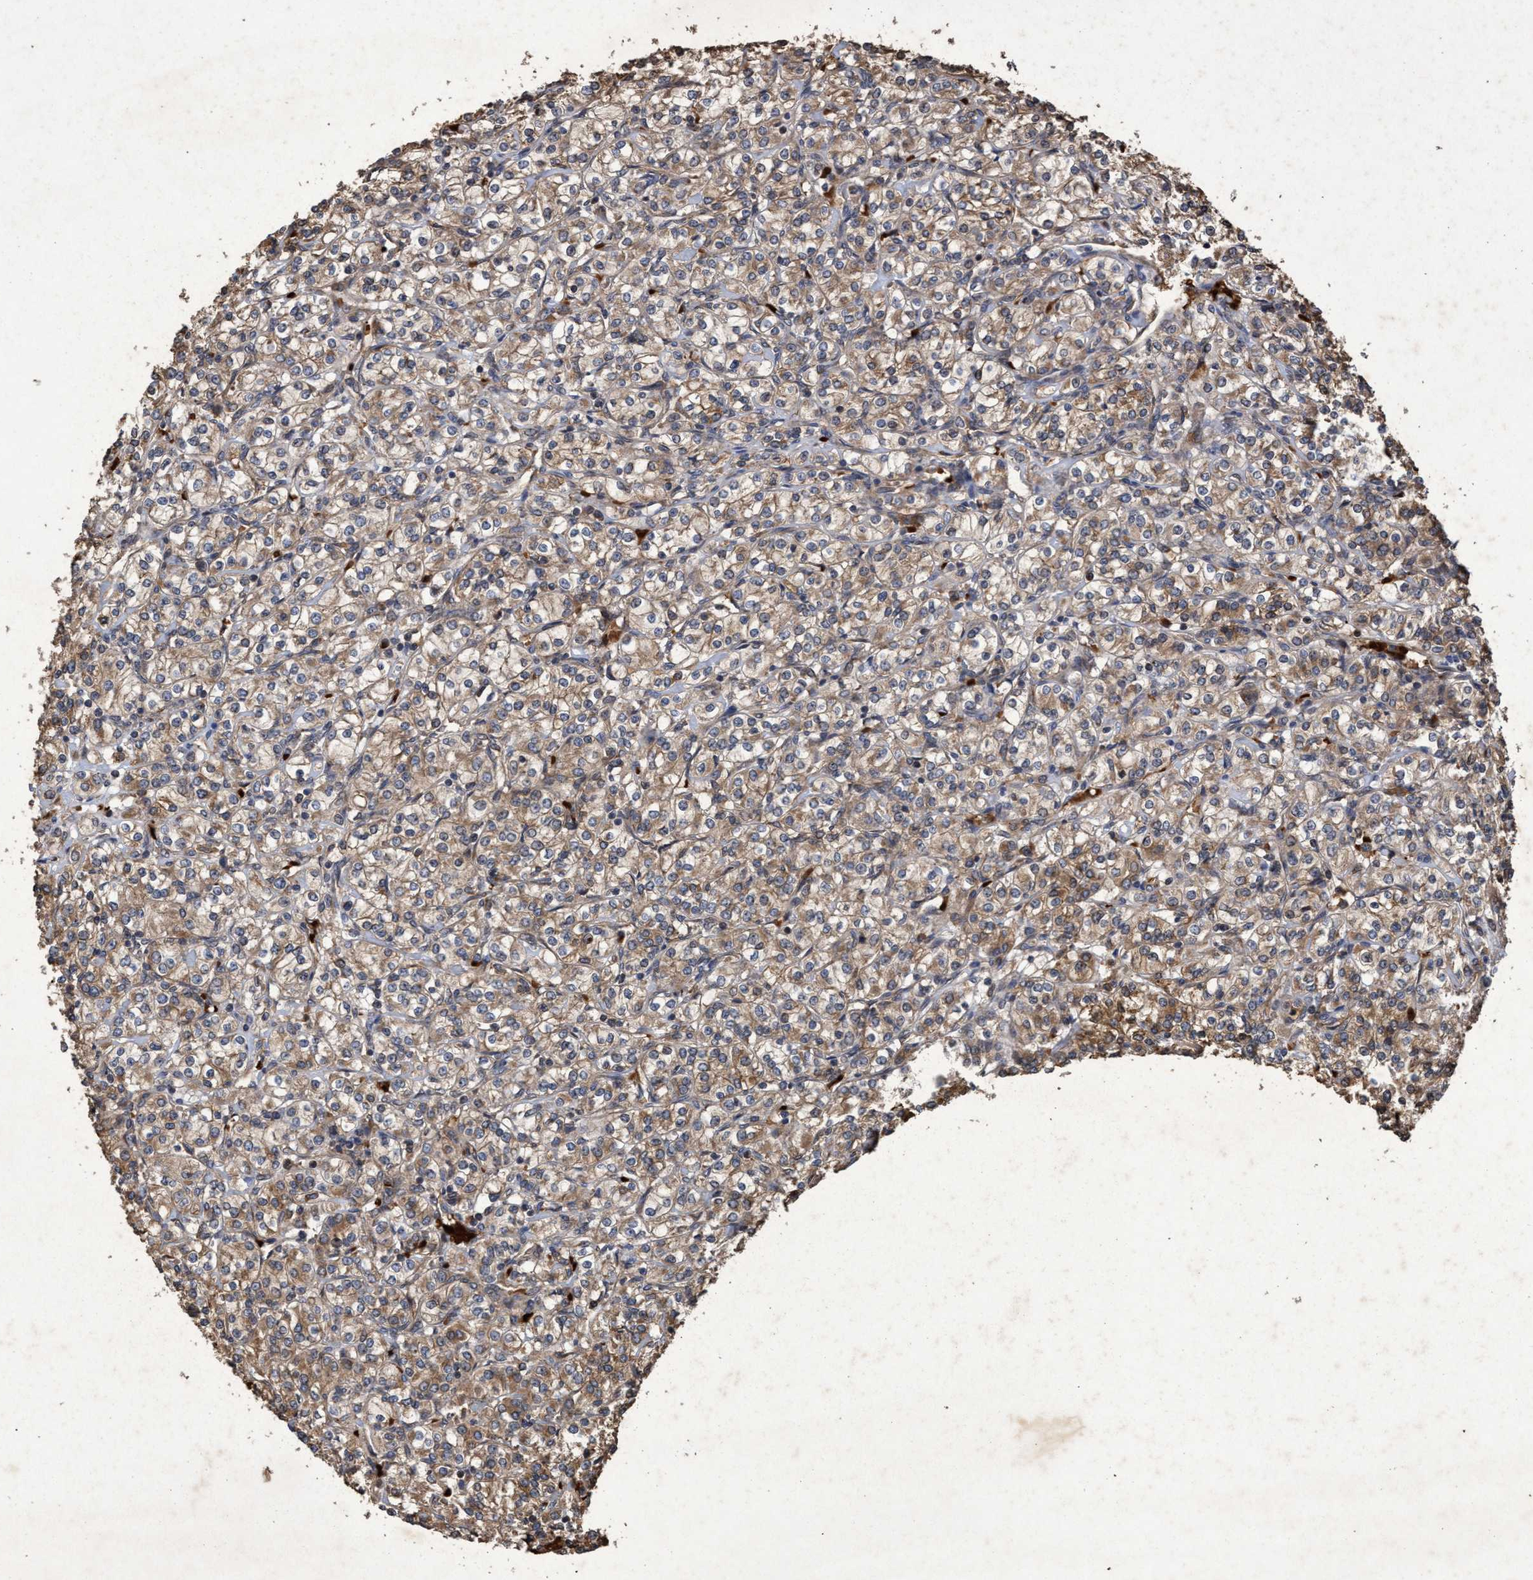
{"staining": {"intensity": "moderate", "quantity": ">75%", "location": "cytoplasmic/membranous"}, "tissue": "renal cancer", "cell_type": "Tumor cells", "image_type": "cancer", "snomed": [{"axis": "morphology", "description": "Adenocarcinoma, NOS"}, {"axis": "topography", "description": "Kidney"}], "caption": "Approximately >75% of tumor cells in human renal cancer reveal moderate cytoplasmic/membranous protein expression as visualized by brown immunohistochemical staining.", "gene": "CHMP6", "patient": {"sex": "male", "age": 77}}